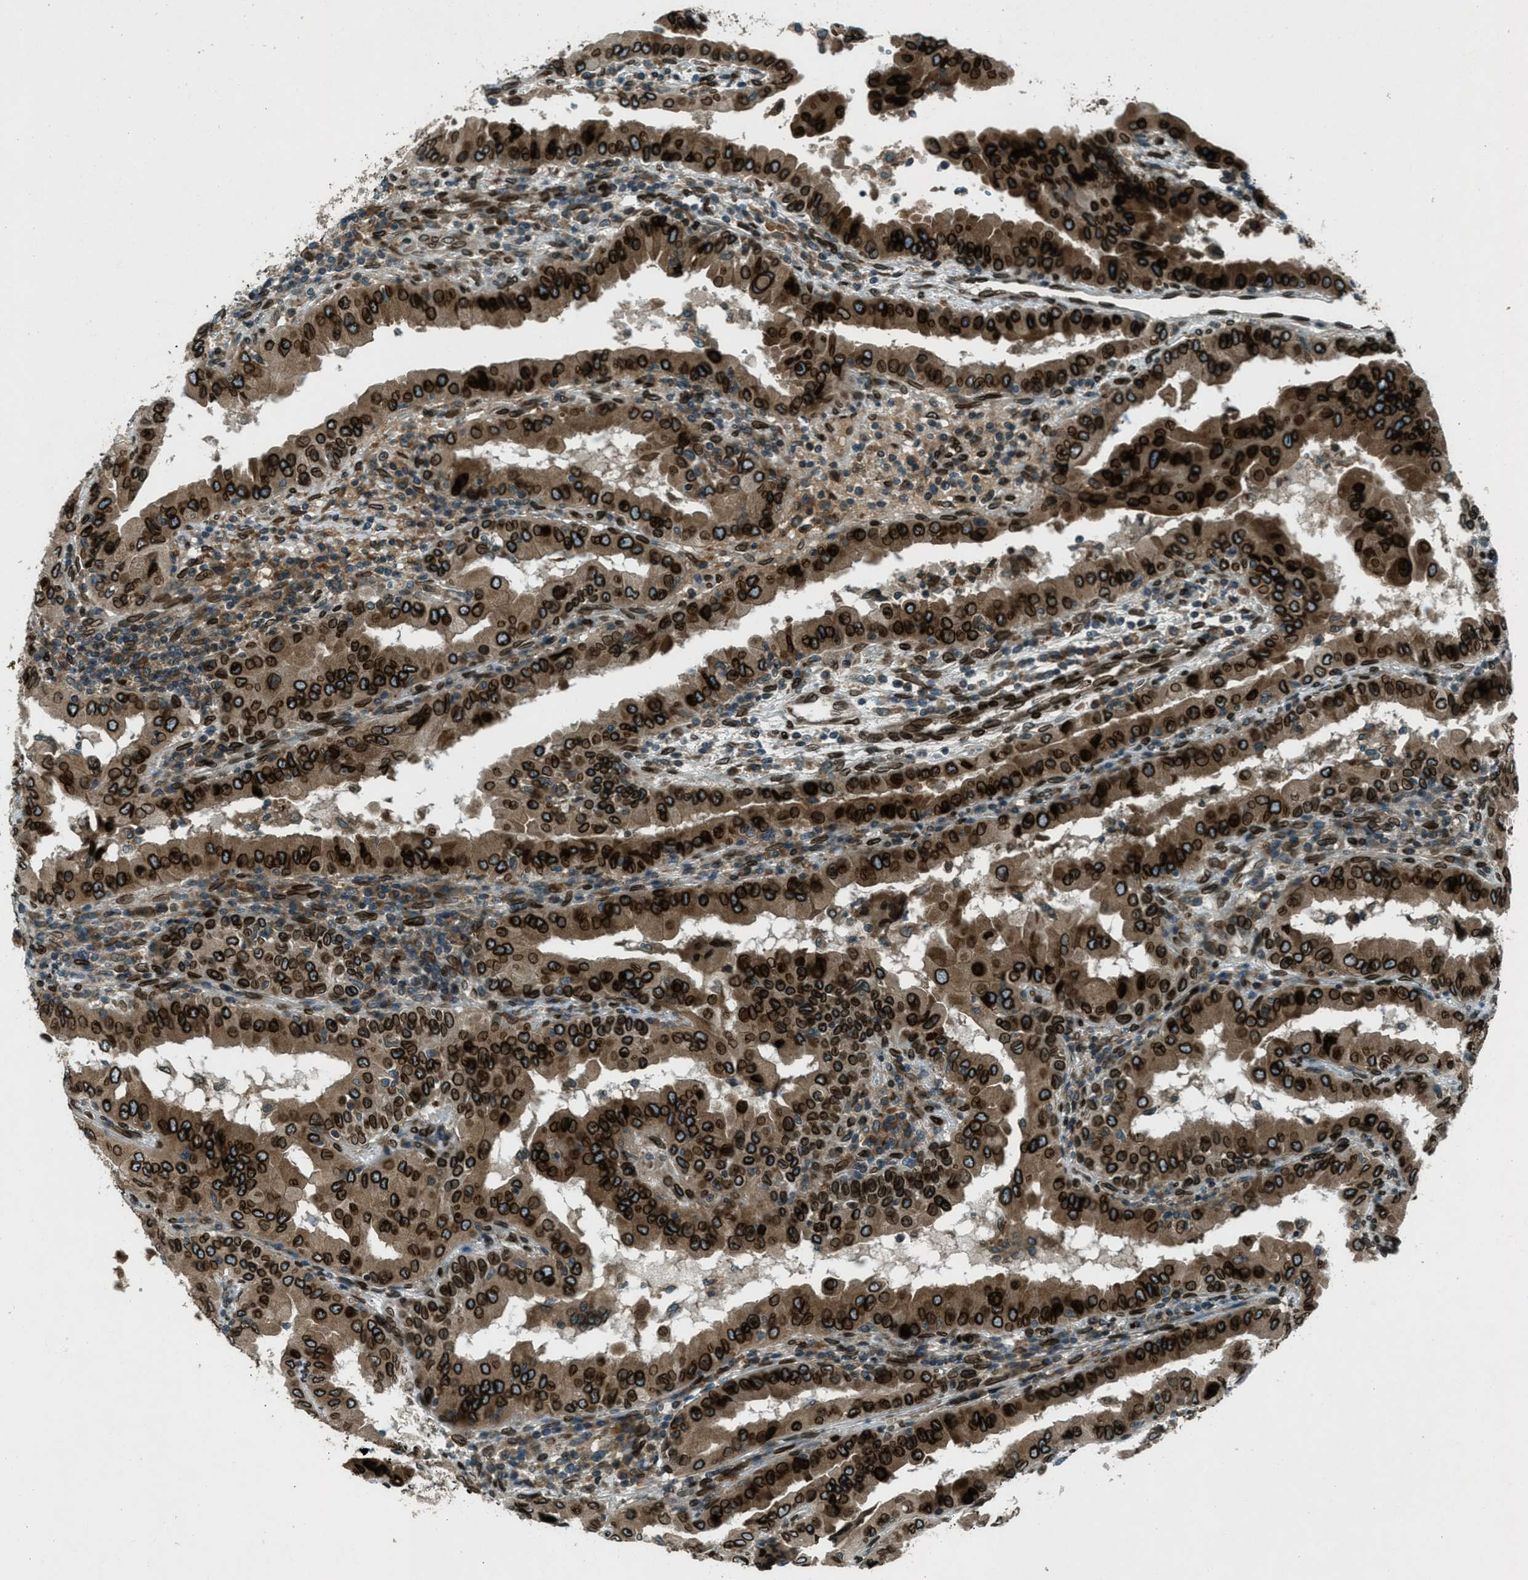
{"staining": {"intensity": "strong", "quantity": ">75%", "location": "cytoplasmic/membranous,nuclear"}, "tissue": "thyroid cancer", "cell_type": "Tumor cells", "image_type": "cancer", "snomed": [{"axis": "morphology", "description": "Papillary adenocarcinoma, NOS"}, {"axis": "topography", "description": "Thyroid gland"}], "caption": "Human thyroid cancer stained with a protein marker exhibits strong staining in tumor cells.", "gene": "LEMD2", "patient": {"sex": "male", "age": 33}}